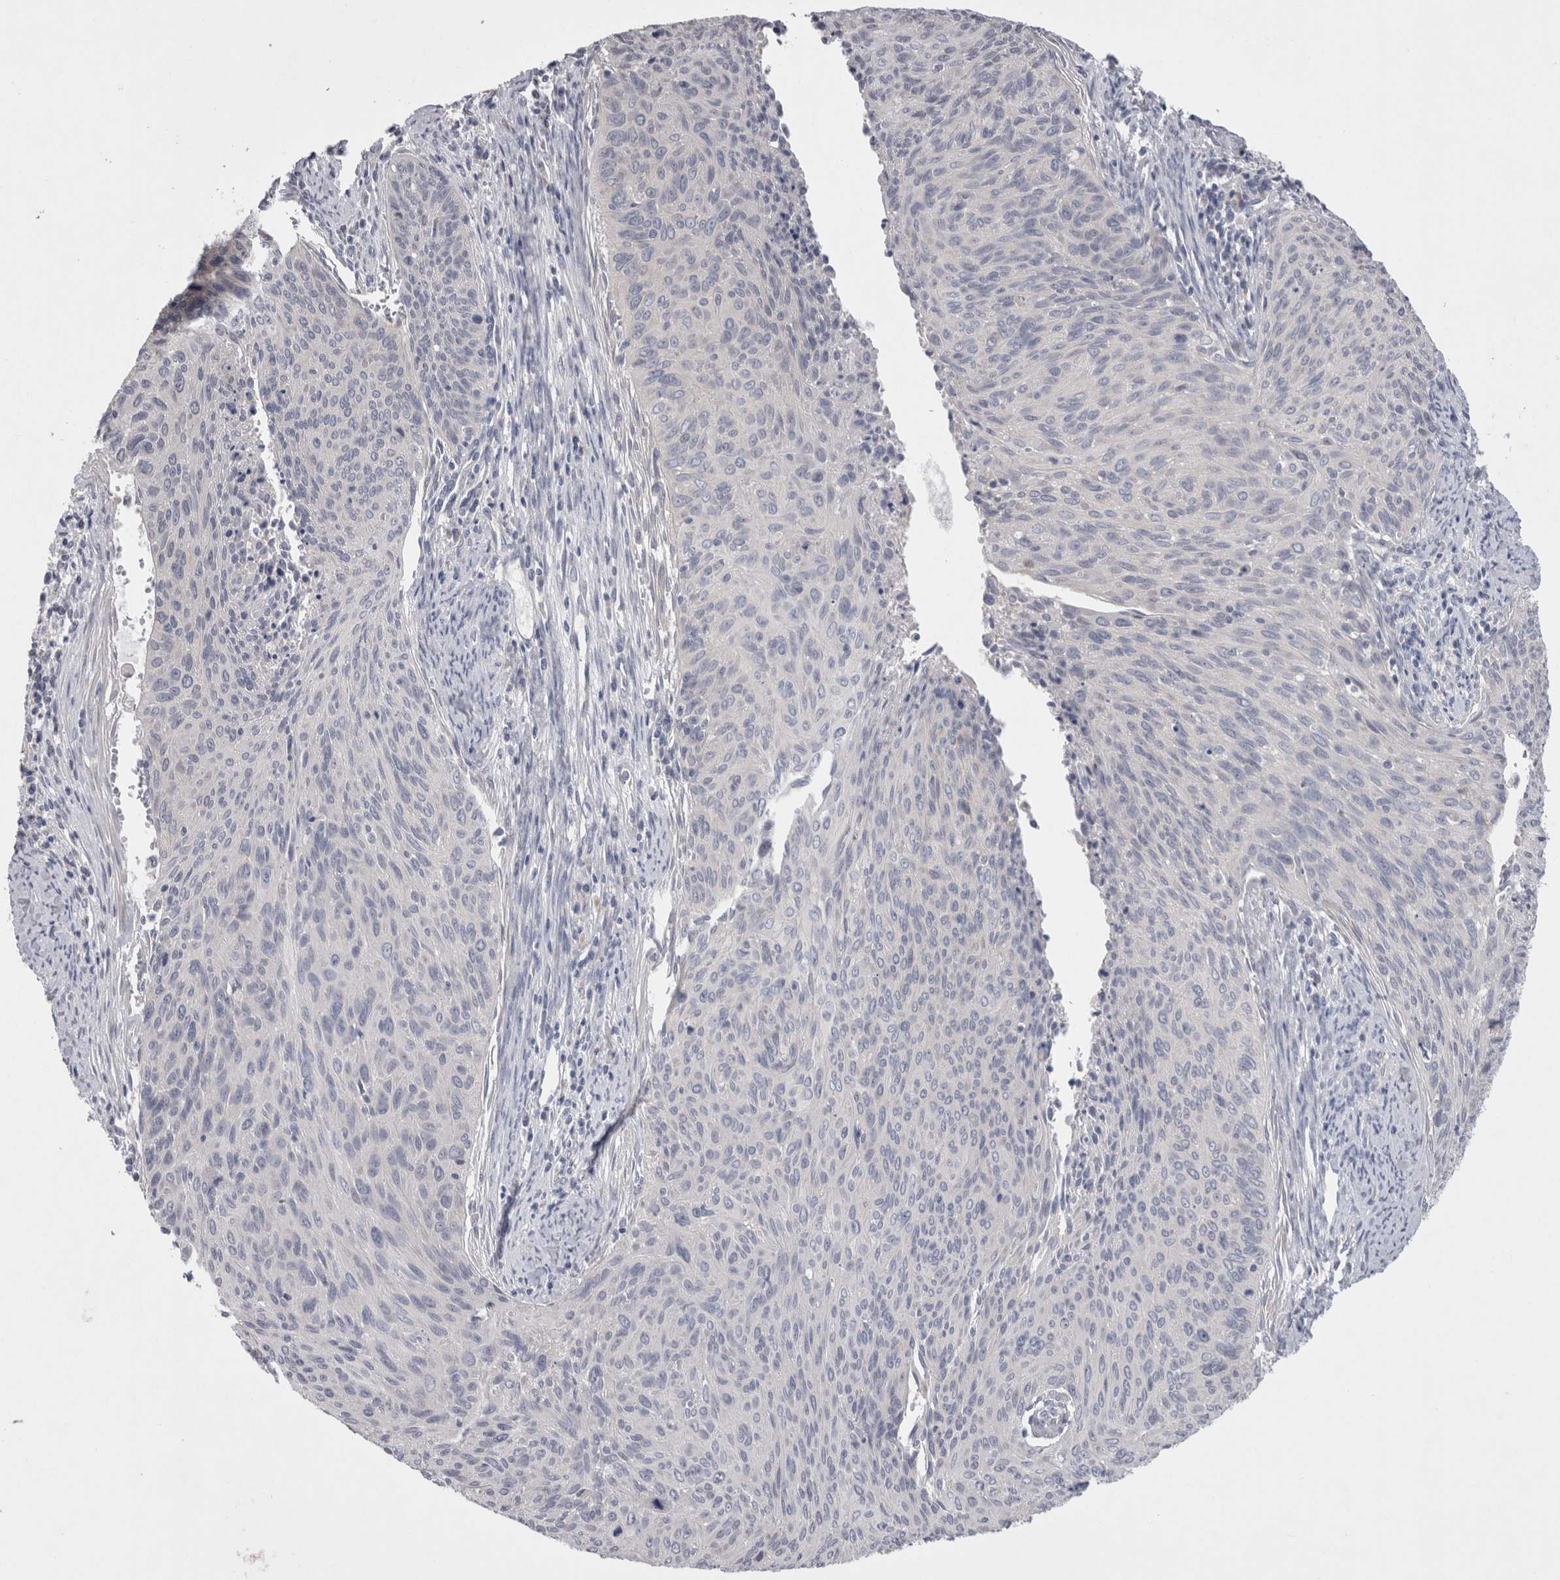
{"staining": {"intensity": "negative", "quantity": "none", "location": "none"}, "tissue": "cervical cancer", "cell_type": "Tumor cells", "image_type": "cancer", "snomed": [{"axis": "morphology", "description": "Squamous cell carcinoma, NOS"}, {"axis": "topography", "description": "Cervix"}], "caption": "Tumor cells are negative for brown protein staining in cervical cancer.", "gene": "LRRC40", "patient": {"sex": "female", "age": 55}}